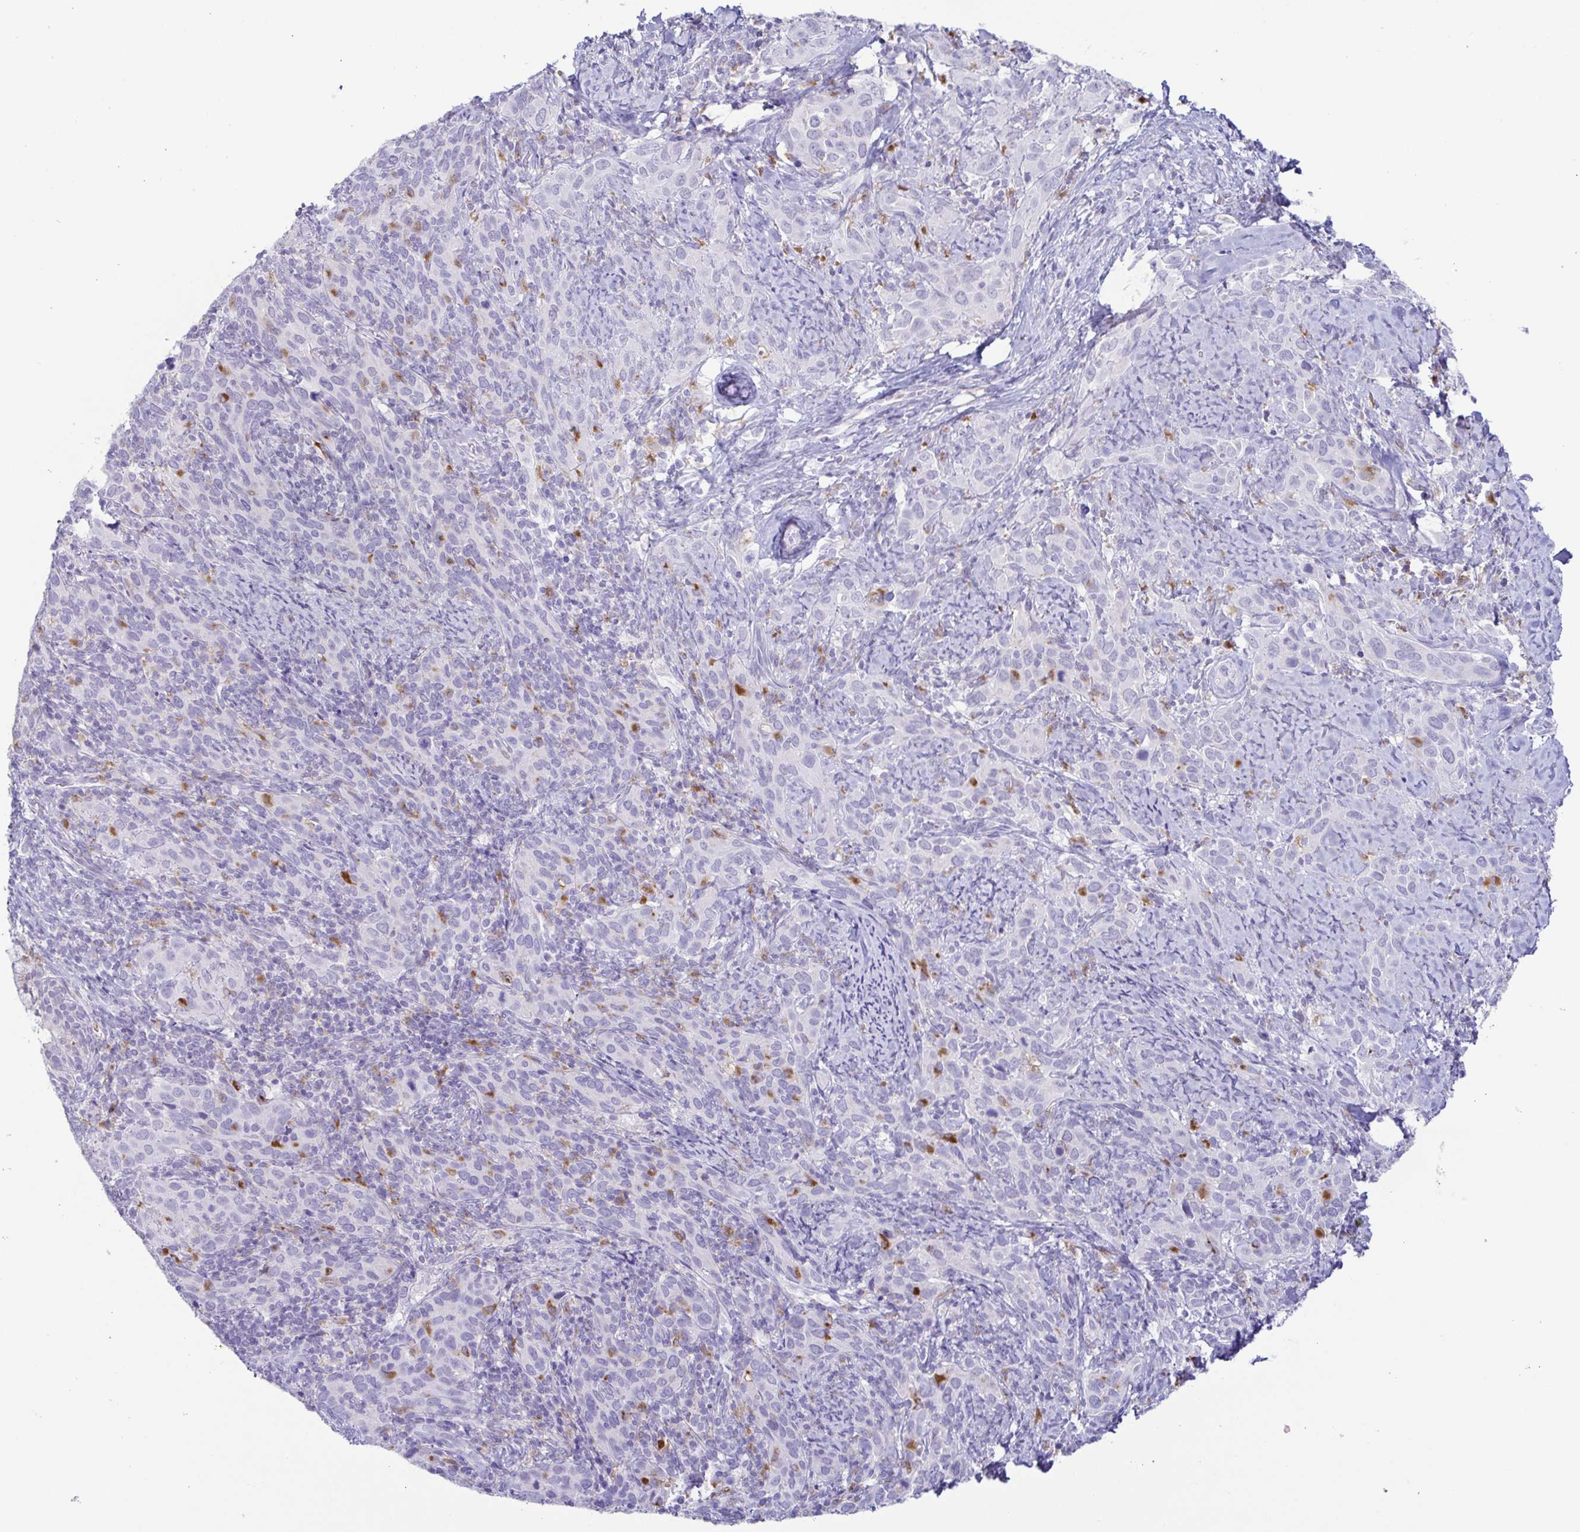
{"staining": {"intensity": "moderate", "quantity": "<25%", "location": "cytoplasmic/membranous"}, "tissue": "cervical cancer", "cell_type": "Tumor cells", "image_type": "cancer", "snomed": [{"axis": "morphology", "description": "Squamous cell carcinoma, NOS"}, {"axis": "topography", "description": "Cervix"}], "caption": "Protein staining shows moderate cytoplasmic/membranous positivity in approximately <25% of tumor cells in cervical cancer (squamous cell carcinoma).", "gene": "ATP6V1G2", "patient": {"sex": "female", "age": 51}}